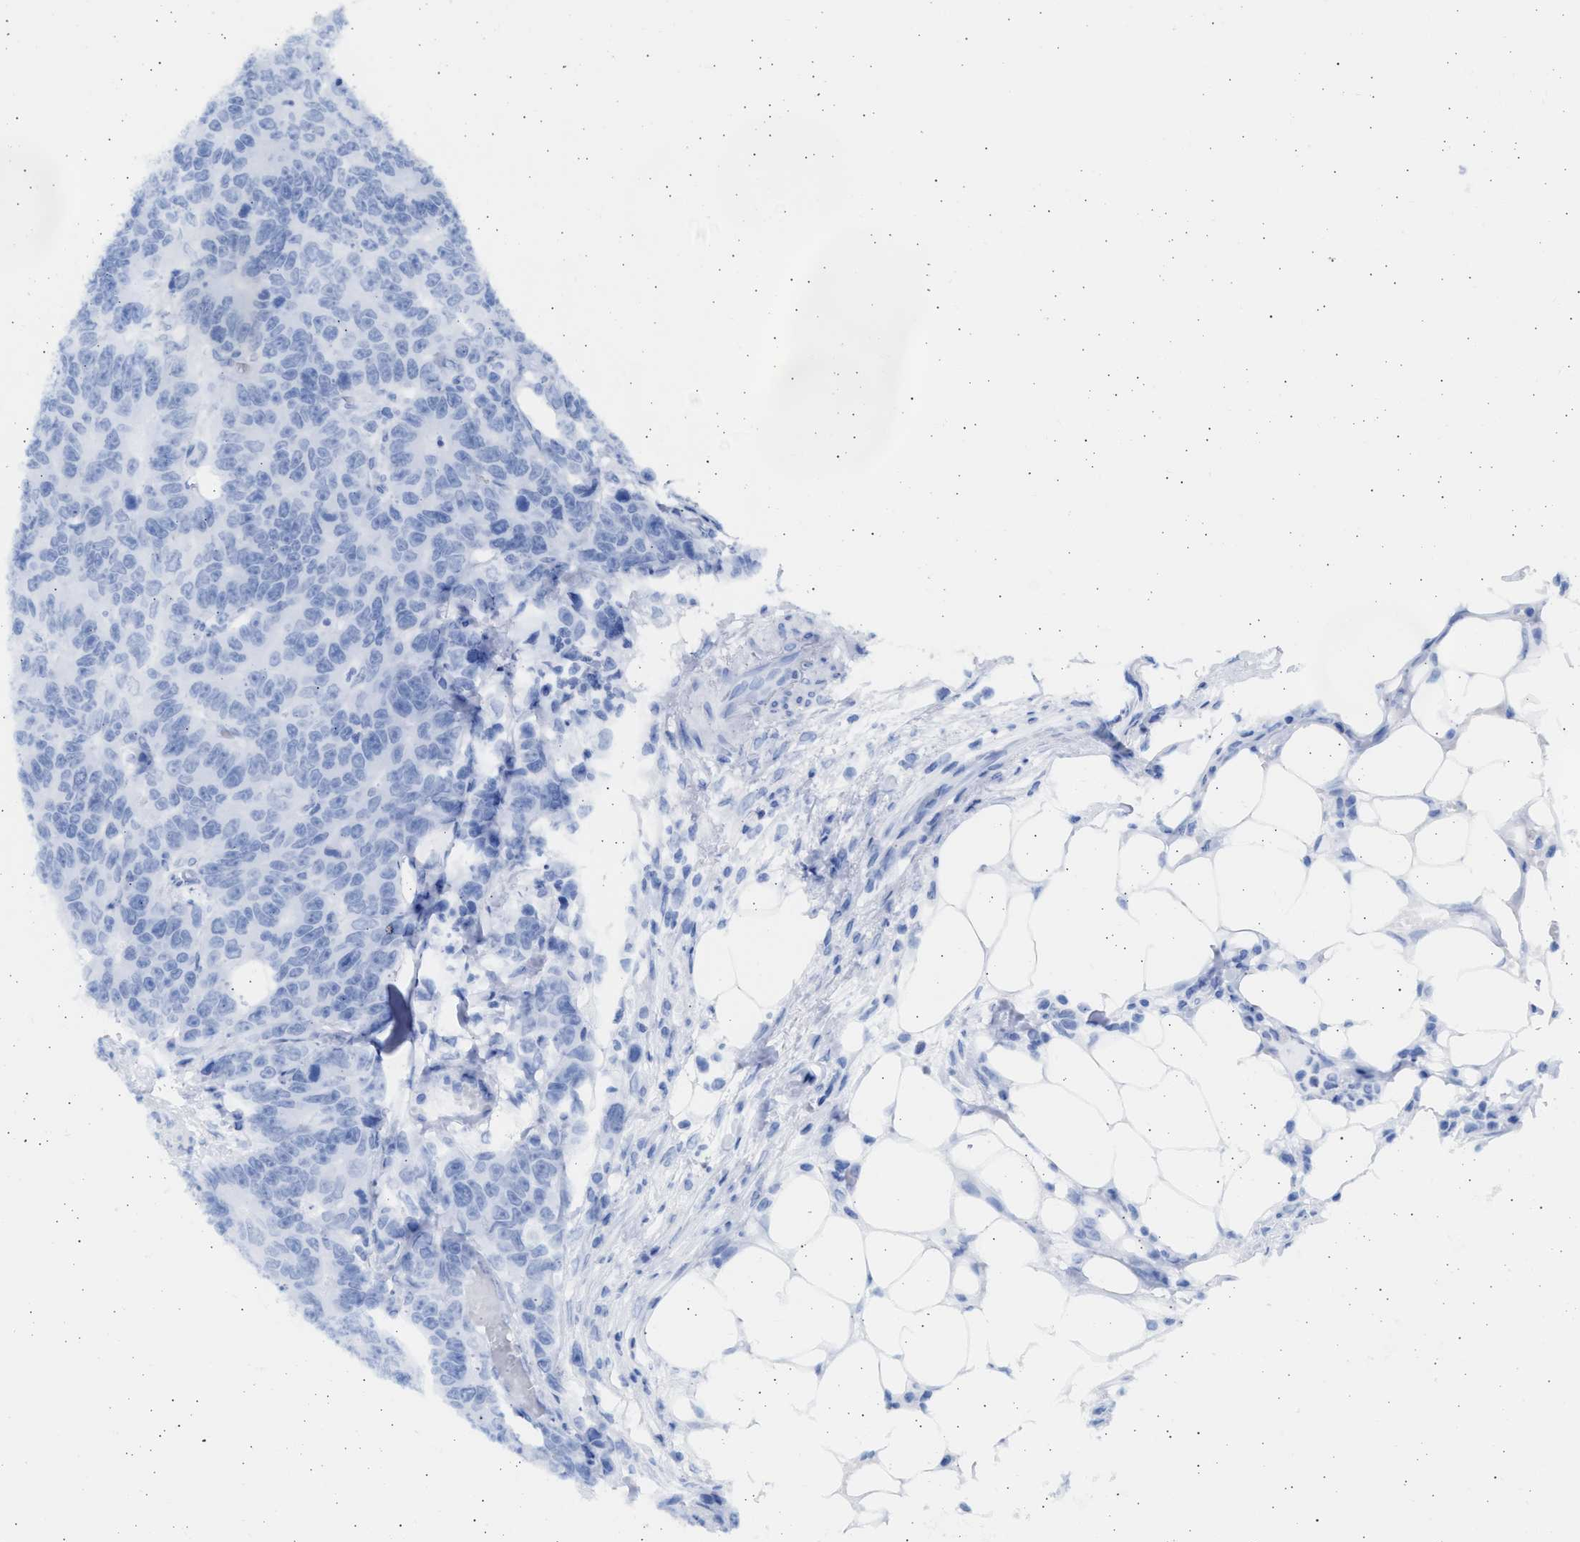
{"staining": {"intensity": "negative", "quantity": "none", "location": "none"}, "tissue": "colorectal cancer", "cell_type": "Tumor cells", "image_type": "cancer", "snomed": [{"axis": "morphology", "description": "Adenocarcinoma, NOS"}, {"axis": "topography", "description": "Colon"}], "caption": "DAB (3,3'-diaminobenzidine) immunohistochemical staining of colorectal cancer demonstrates no significant expression in tumor cells.", "gene": "ALDOC", "patient": {"sex": "female", "age": 86}}